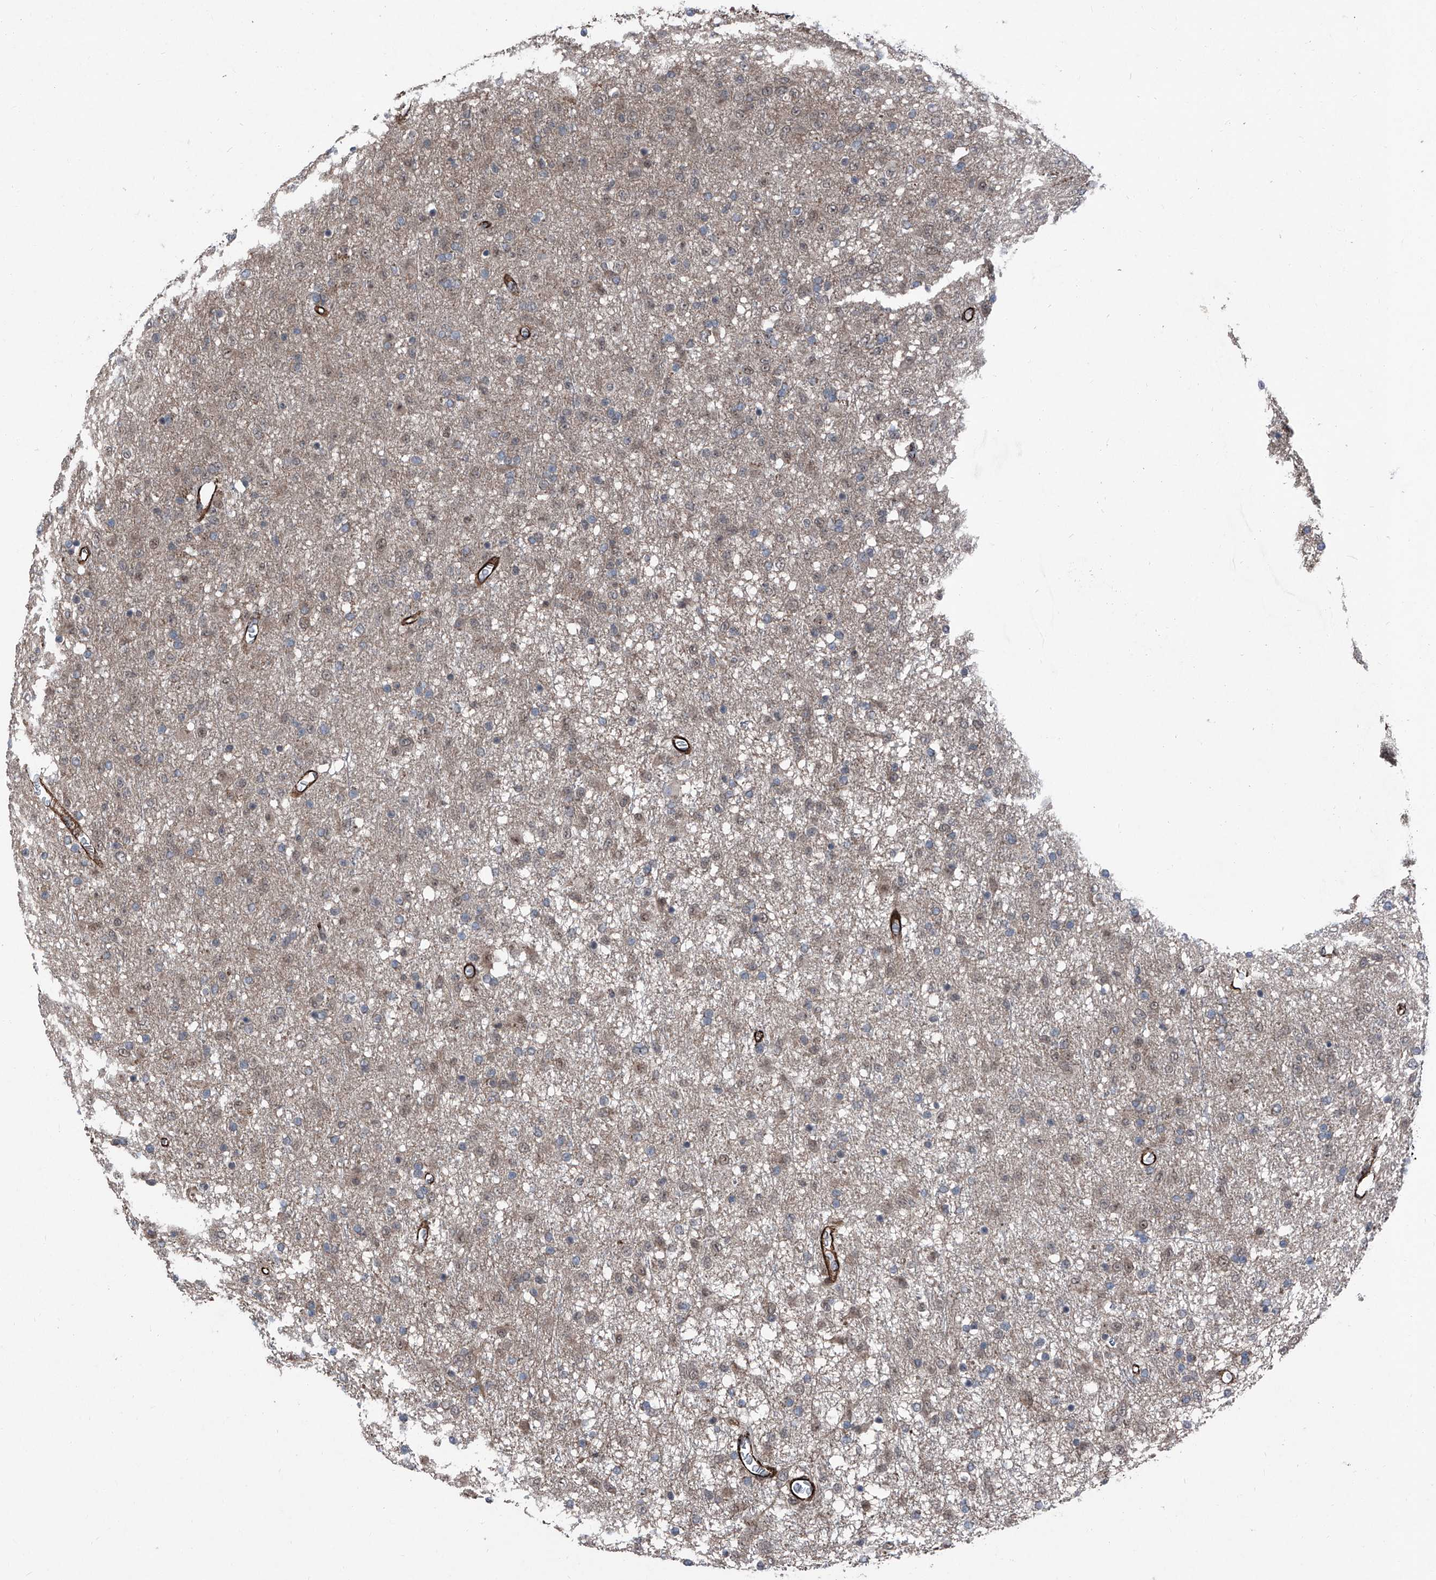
{"staining": {"intensity": "weak", "quantity": "<25%", "location": "cytoplasmic/membranous,nuclear"}, "tissue": "glioma", "cell_type": "Tumor cells", "image_type": "cancer", "snomed": [{"axis": "morphology", "description": "Glioma, malignant, Low grade"}, {"axis": "topography", "description": "Brain"}], "caption": "Immunohistochemistry histopathology image of human glioma stained for a protein (brown), which reveals no positivity in tumor cells. (DAB IHC, high magnification).", "gene": "COA7", "patient": {"sex": "male", "age": 65}}